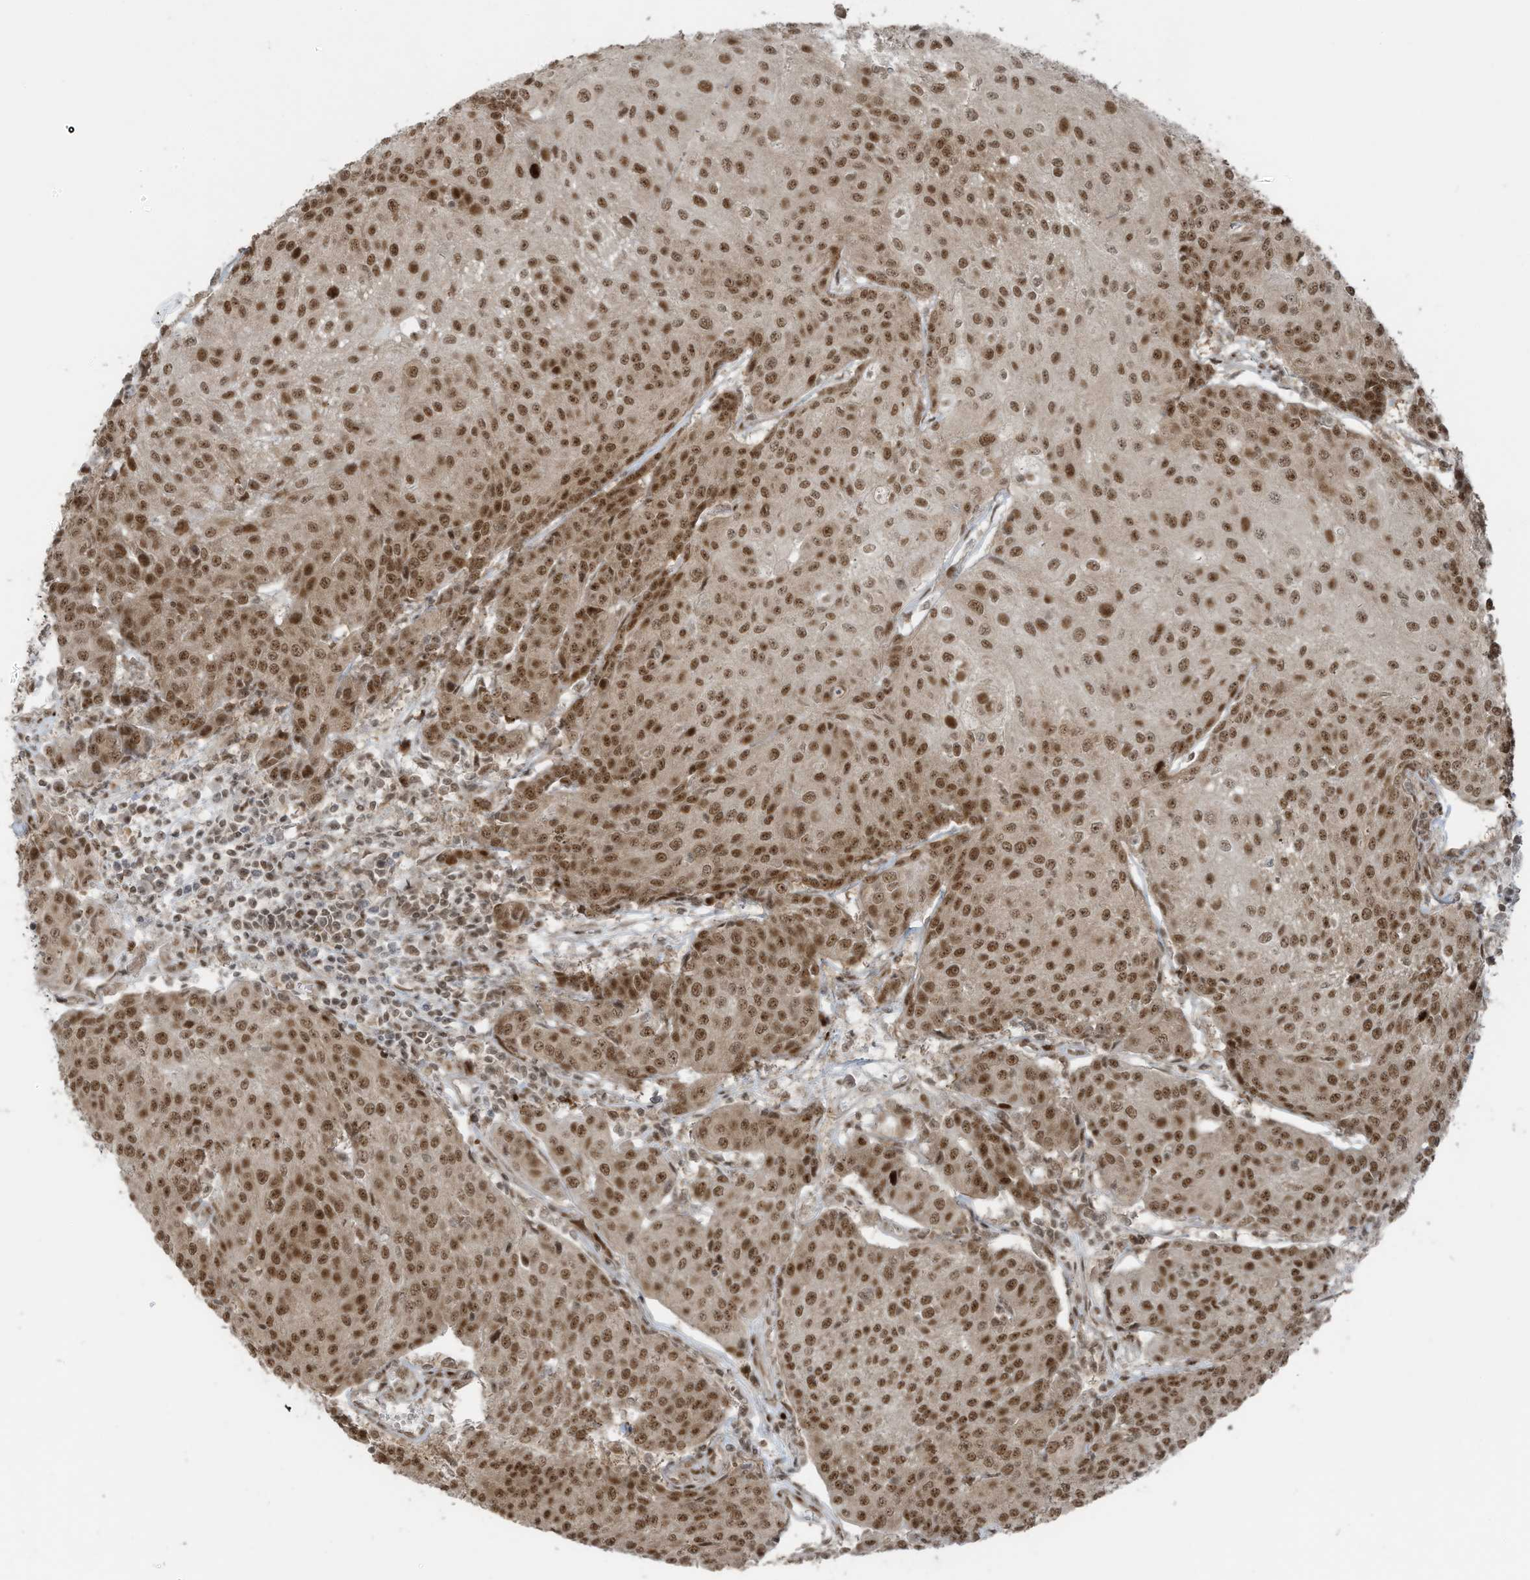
{"staining": {"intensity": "moderate", "quantity": ">75%", "location": "nuclear"}, "tissue": "urothelial cancer", "cell_type": "Tumor cells", "image_type": "cancer", "snomed": [{"axis": "morphology", "description": "Urothelial carcinoma, High grade"}, {"axis": "topography", "description": "Urinary bladder"}], "caption": "Immunohistochemistry (IHC) photomicrograph of human urothelial cancer stained for a protein (brown), which demonstrates medium levels of moderate nuclear expression in about >75% of tumor cells.", "gene": "PCNP", "patient": {"sex": "female", "age": 85}}